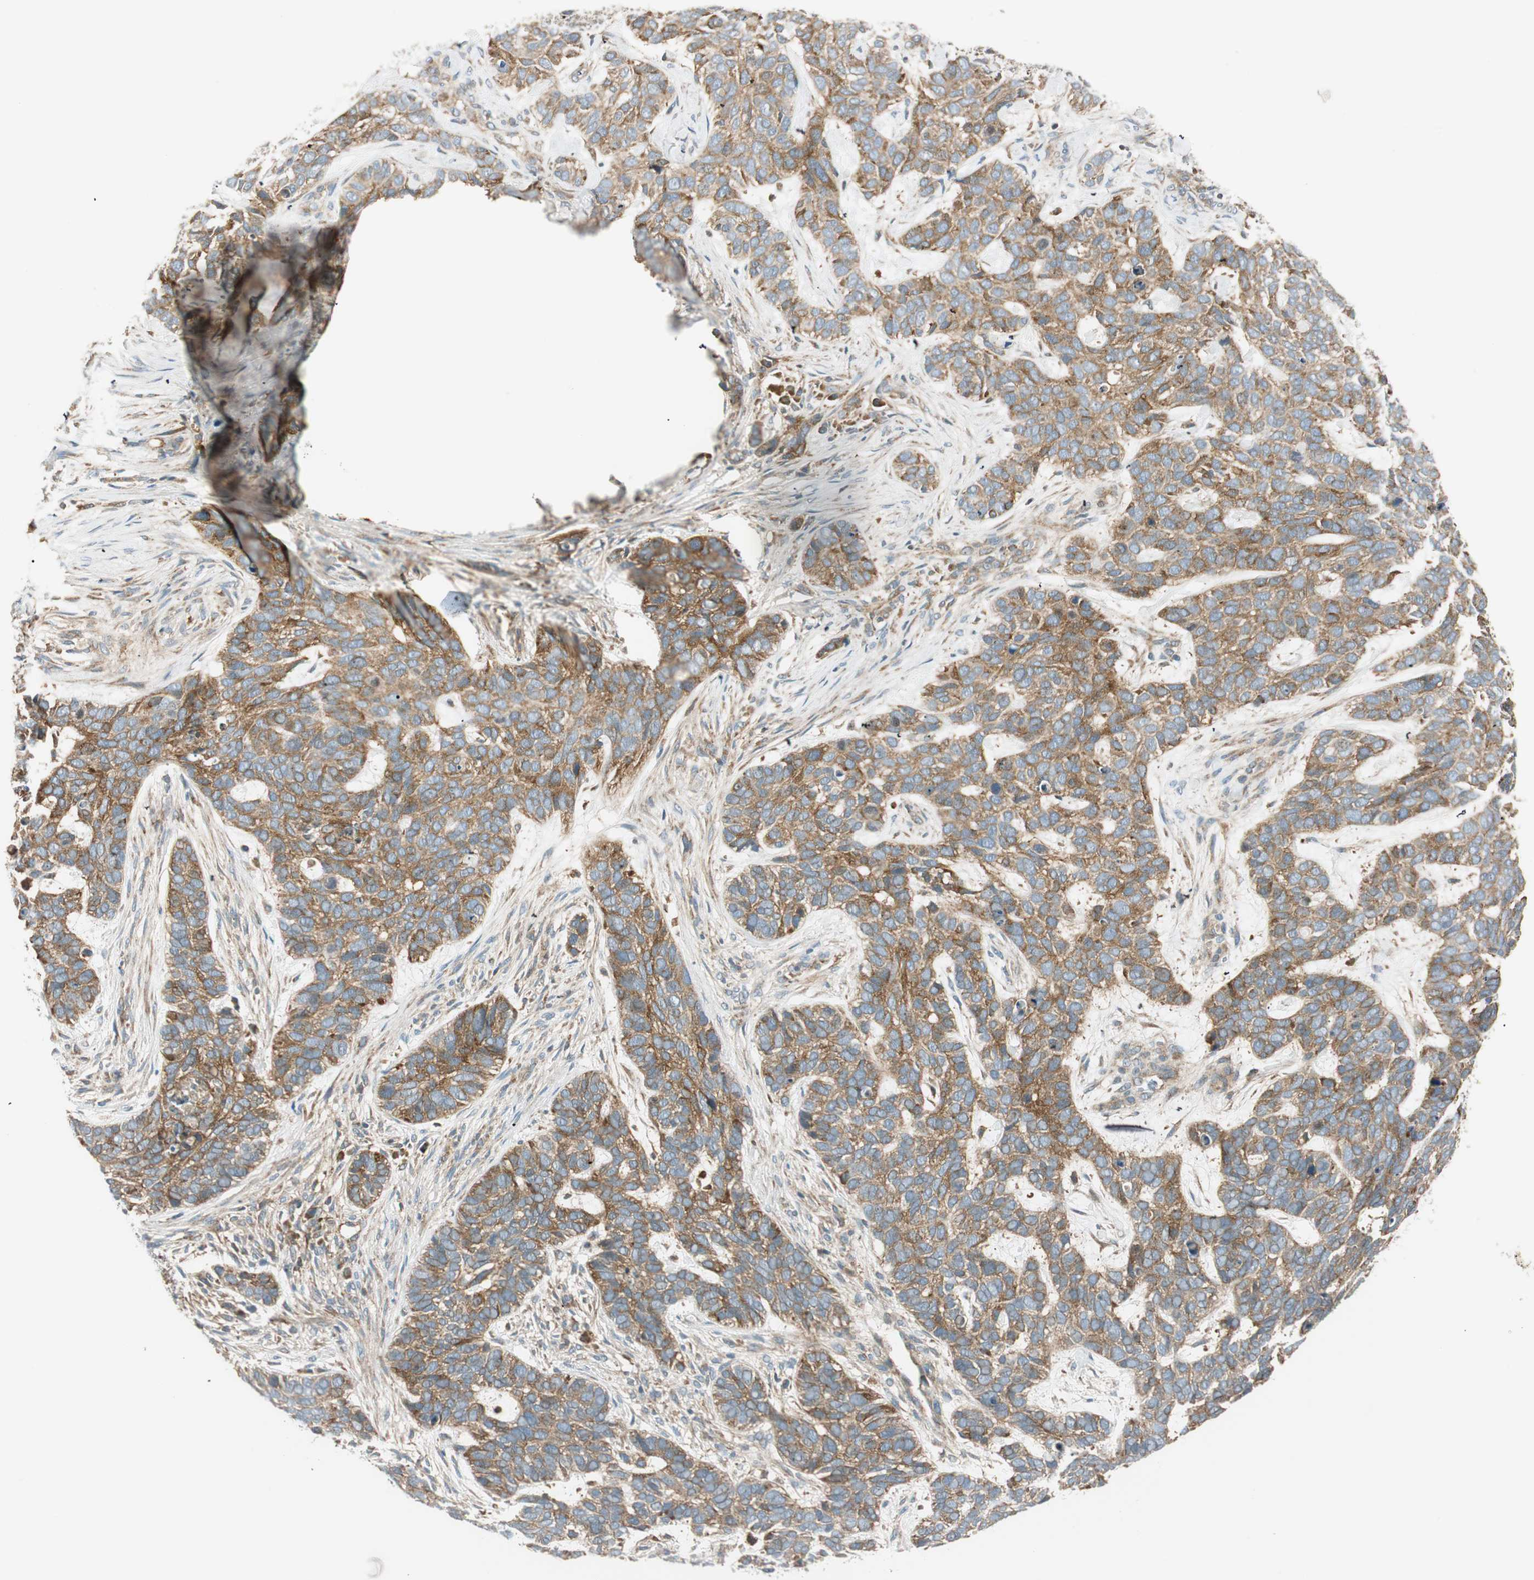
{"staining": {"intensity": "moderate", "quantity": ">75%", "location": "cytoplasmic/membranous"}, "tissue": "skin cancer", "cell_type": "Tumor cells", "image_type": "cancer", "snomed": [{"axis": "morphology", "description": "Basal cell carcinoma"}, {"axis": "topography", "description": "Skin"}], "caption": "Immunohistochemistry histopathology image of human skin cancer (basal cell carcinoma) stained for a protein (brown), which reveals medium levels of moderate cytoplasmic/membranous positivity in approximately >75% of tumor cells.", "gene": "ABI1", "patient": {"sex": "male", "age": 87}}